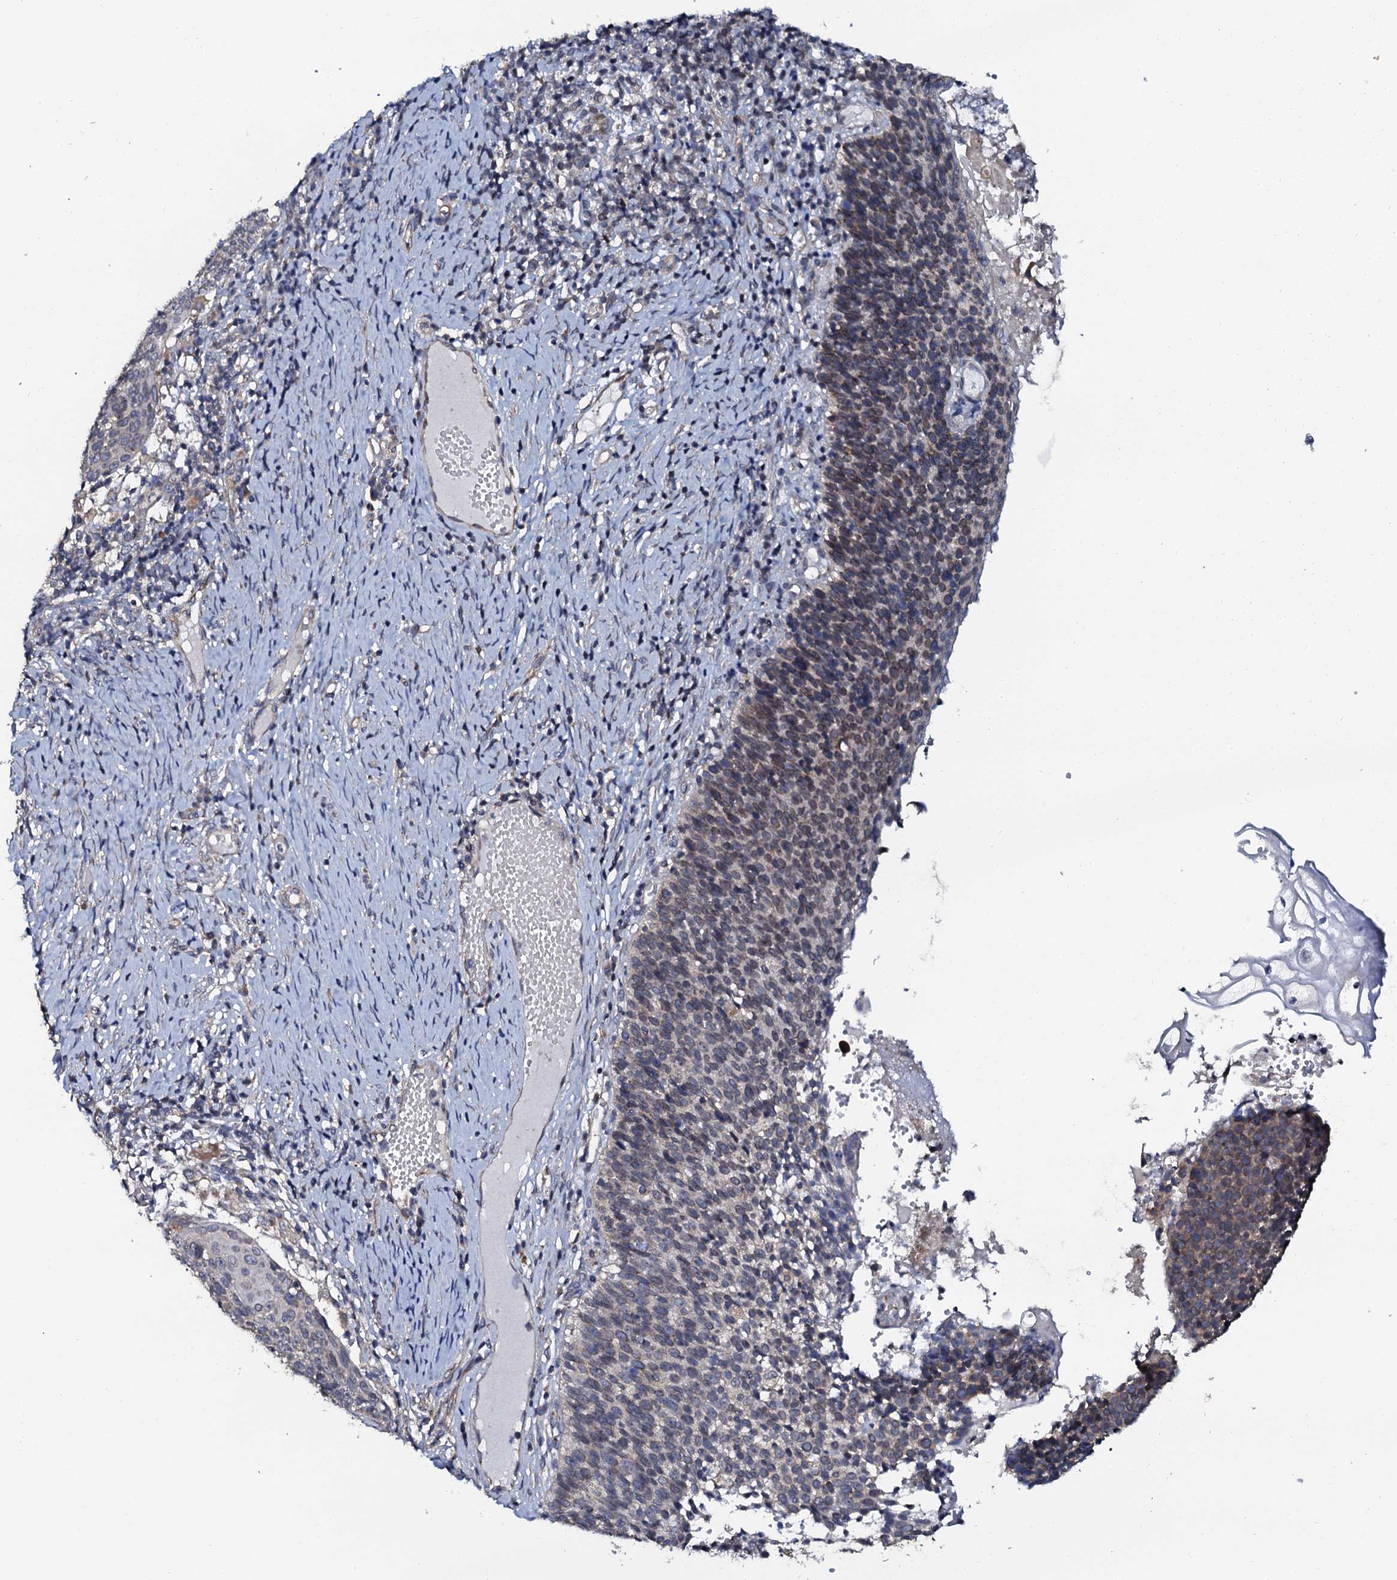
{"staining": {"intensity": "weak", "quantity": "25%-75%", "location": "cytoplasmic/membranous"}, "tissue": "cervical cancer", "cell_type": "Tumor cells", "image_type": "cancer", "snomed": [{"axis": "morphology", "description": "Normal tissue, NOS"}, {"axis": "morphology", "description": "Squamous cell carcinoma, NOS"}, {"axis": "topography", "description": "Cervix"}], "caption": "Immunohistochemistry (DAB (3,3'-diaminobenzidine)) staining of human squamous cell carcinoma (cervical) reveals weak cytoplasmic/membranous protein expression in approximately 25%-75% of tumor cells.", "gene": "GLCE", "patient": {"sex": "female", "age": 39}}